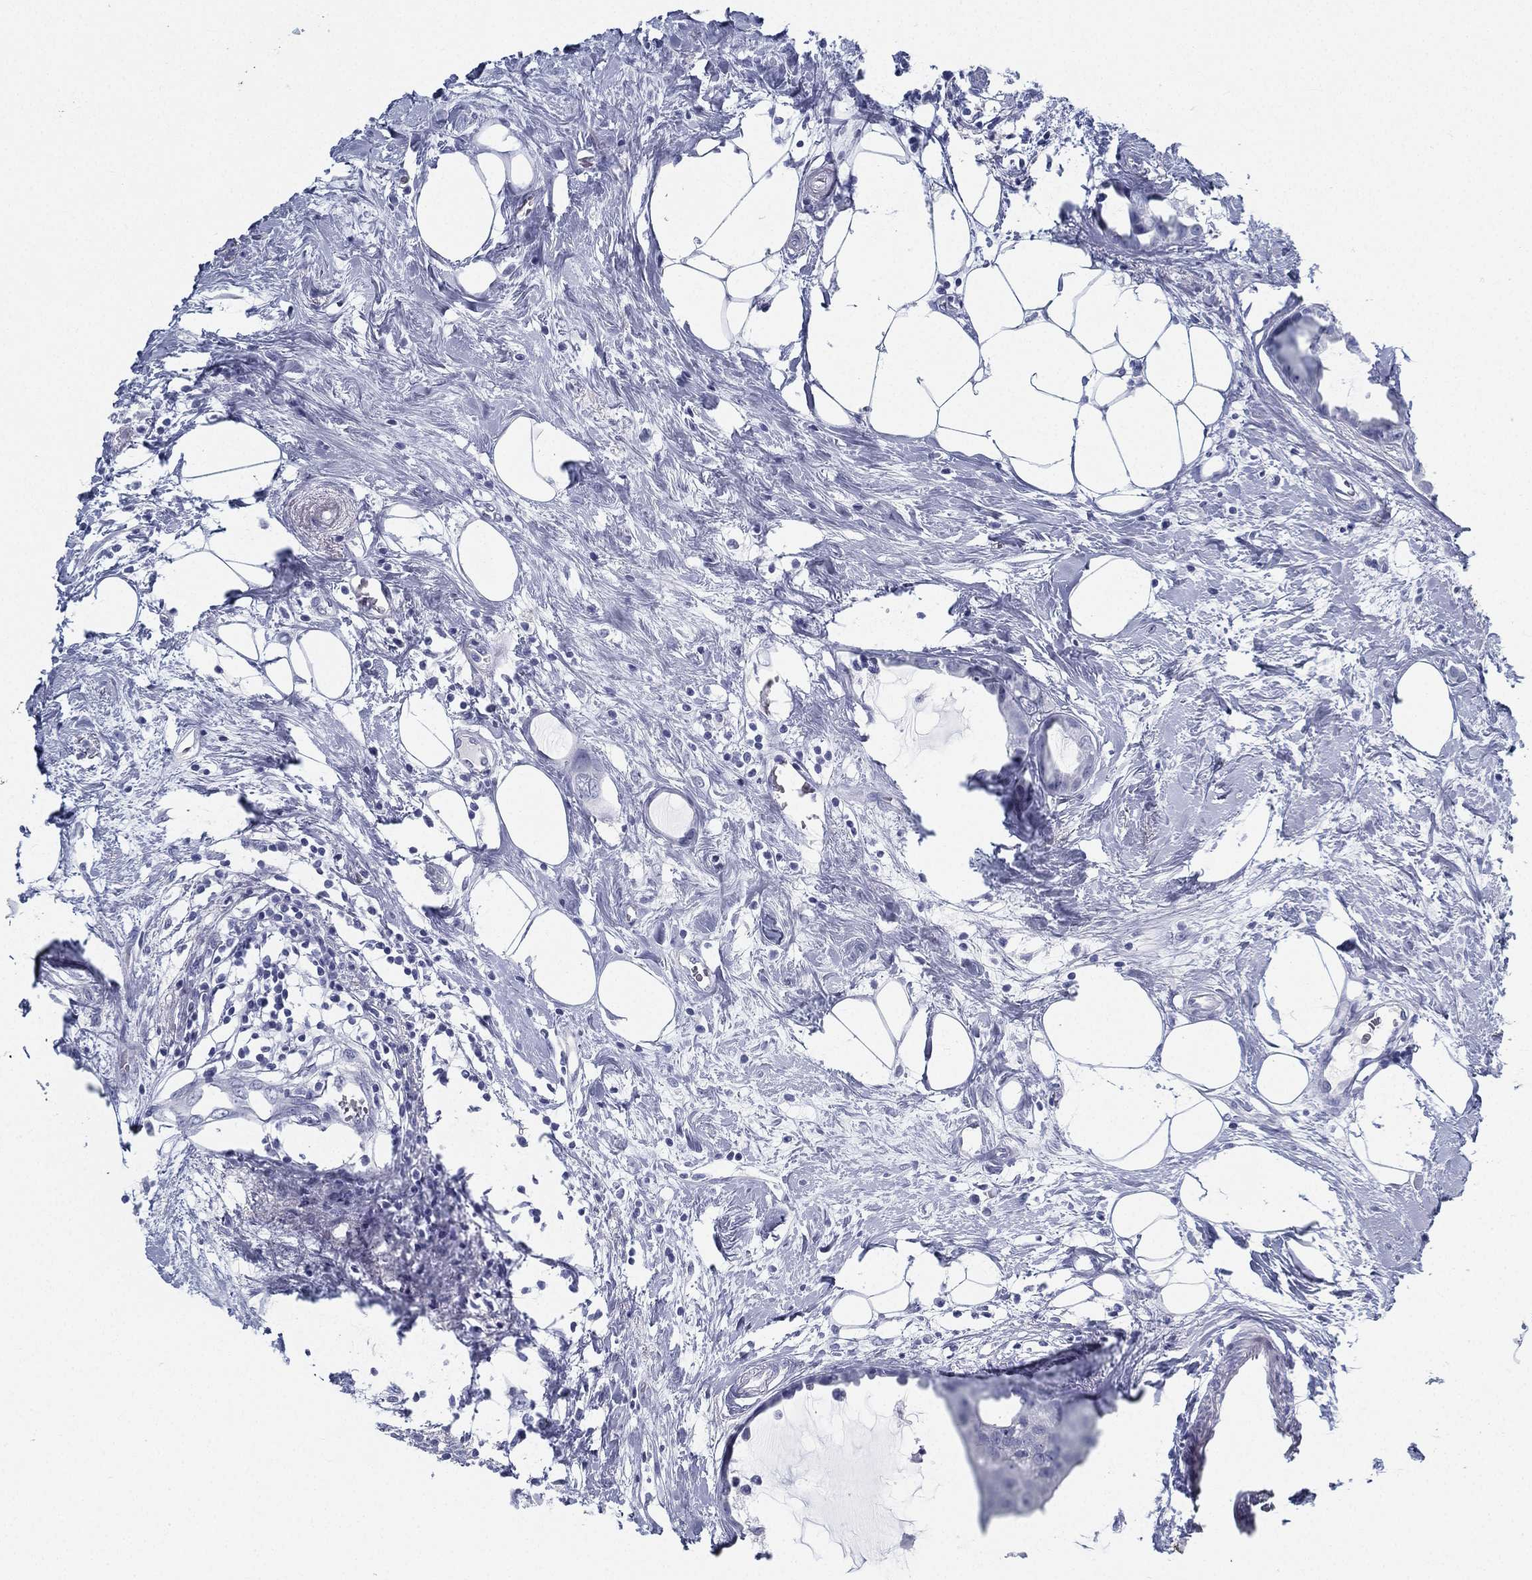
{"staining": {"intensity": "negative", "quantity": "none", "location": "none"}, "tissue": "breast cancer", "cell_type": "Tumor cells", "image_type": "cancer", "snomed": [{"axis": "morphology", "description": "Duct carcinoma"}, {"axis": "topography", "description": "Breast"}], "caption": "A high-resolution histopathology image shows immunohistochemistry (IHC) staining of breast cancer, which displays no significant expression in tumor cells.", "gene": "ATP1B2", "patient": {"sex": "female", "age": 45}}